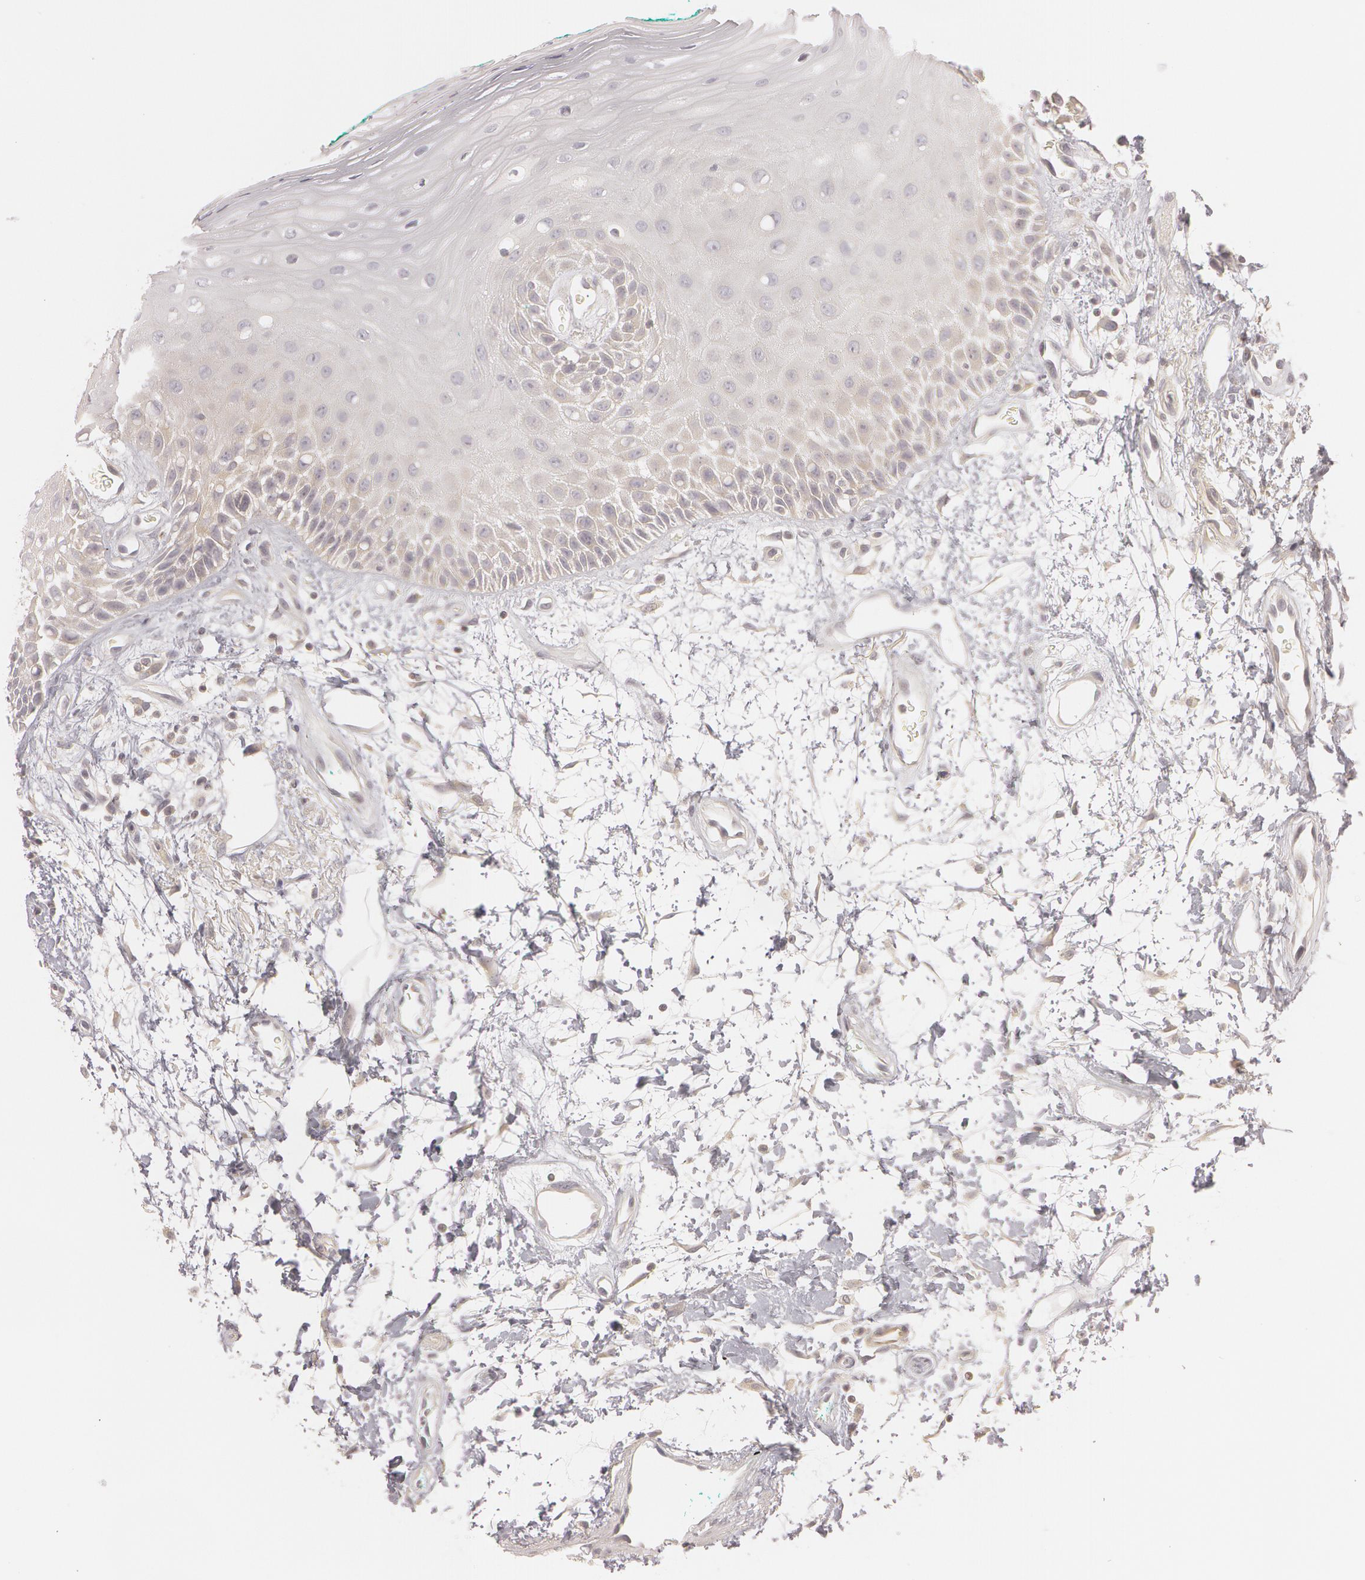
{"staining": {"intensity": "weak", "quantity": "<25%", "location": "cytoplasmic/membranous"}, "tissue": "oral mucosa", "cell_type": "Squamous epithelial cells", "image_type": "normal", "snomed": [{"axis": "morphology", "description": "Normal tissue, NOS"}, {"axis": "morphology", "description": "Squamous cell carcinoma, NOS"}, {"axis": "topography", "description": "Skeletal muscle"}, {"axis": "topography", "description": "Oral tissue"}, {"axis": "topography", "description": "Head-Neck"}], "caption": "Immunohistochemical staining of benign human oral mucosa shows no significant staining in squamous epithelial cells. The staining was performed using DAB (3,3'-diaminobenzidine) to visualize the protein expression in brown, while the nuclei were stained in blue with hematoxylin (Magnification: 20x).", "gene": "RALGAPA1", "patient": {"sex": "female", "age": 84}}